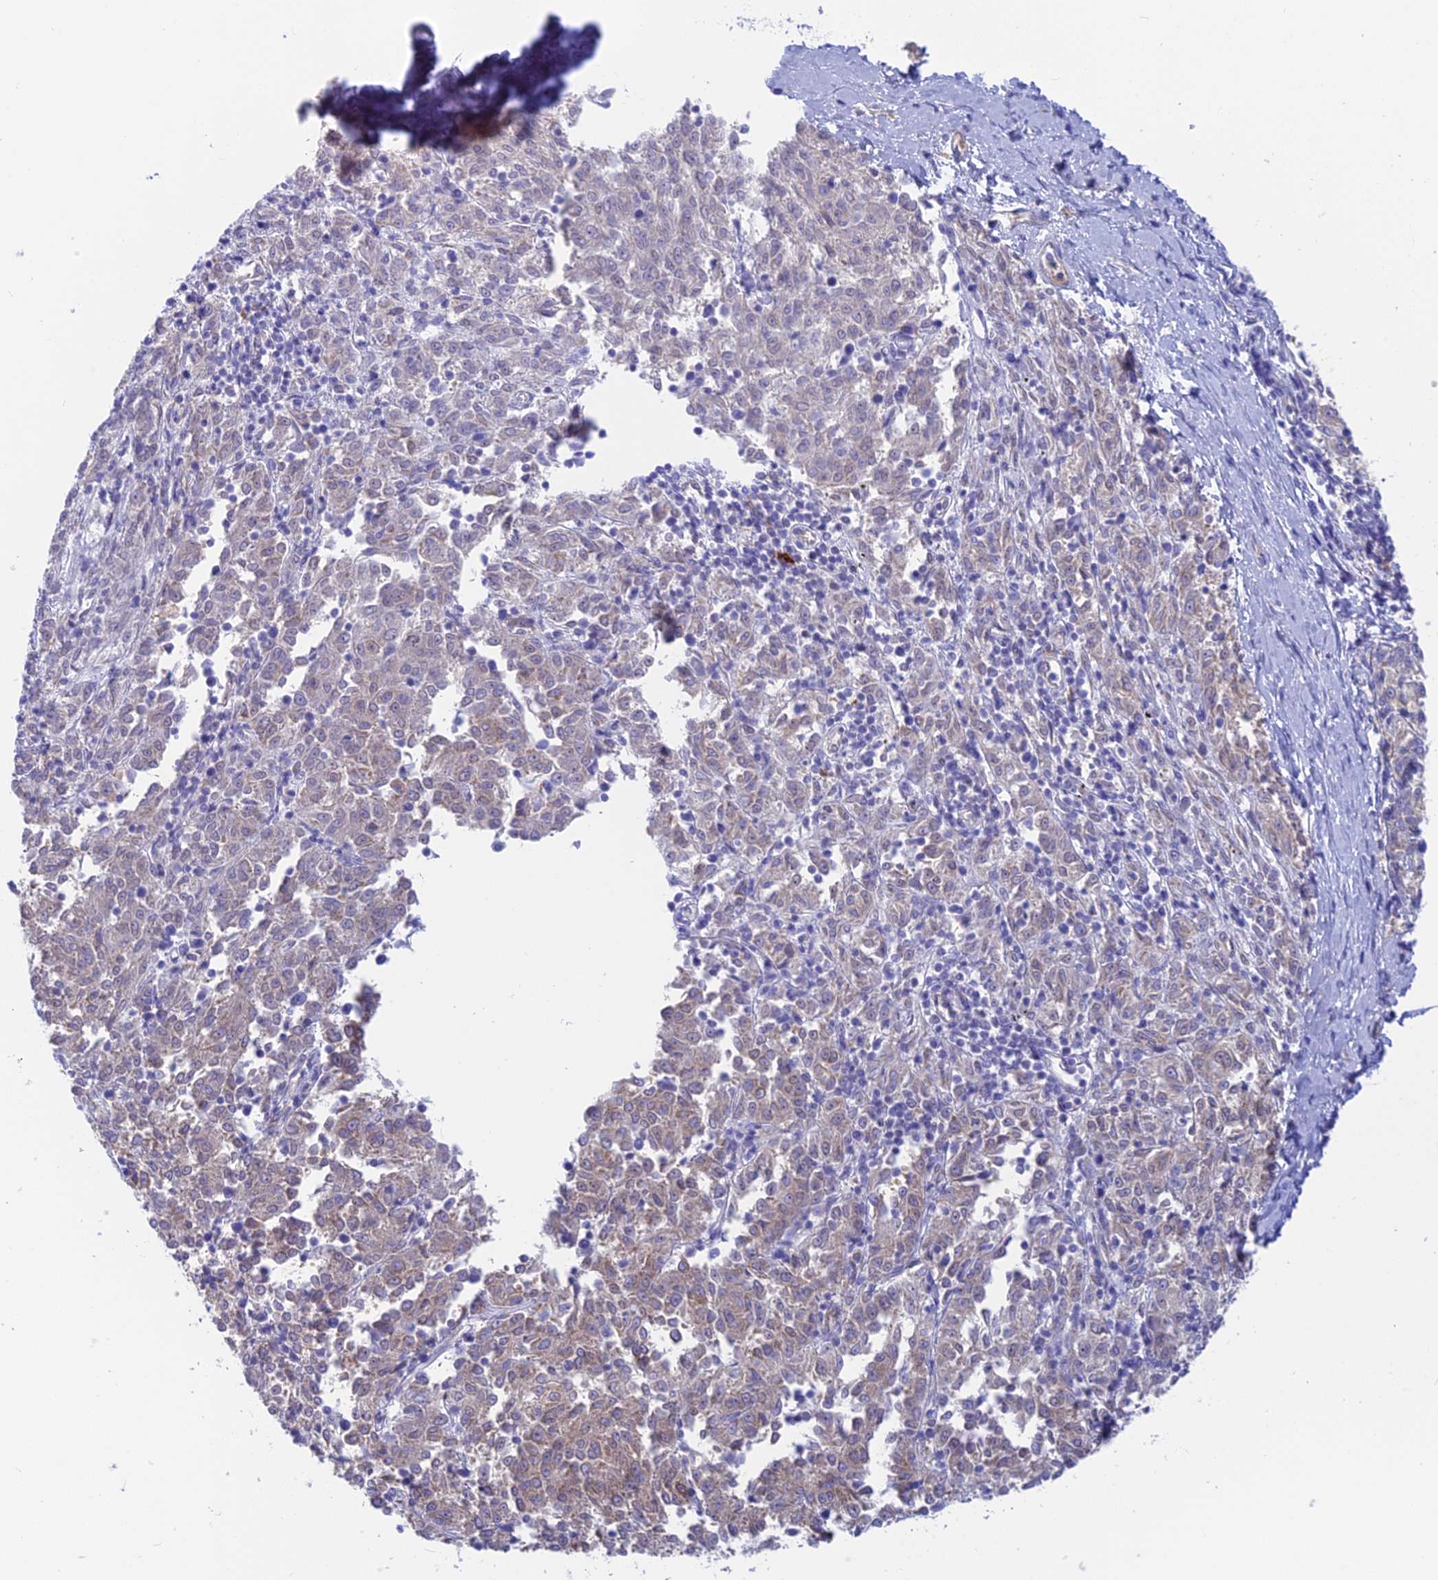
{"staining": {"intensity": "negative", "quantity": "none", "location": "none"}, "tissue": "melanoma", "cell_type": "Tumor cells", "image_type": "cancer", "snomed": [{"axis": "morphology", "description": "Malignant melanoma, NOS"}, {"axis": "topography", "description": "Skin"}], "caption": "This photomicrograph is of melanoma stained with immunohistochemistry to label a protein in brown with the nuclei are counter-stained blue. There is no staining in tumor cells.", "gene": "LZTFL1", "patient": {"sex": "female", "age": 72}}